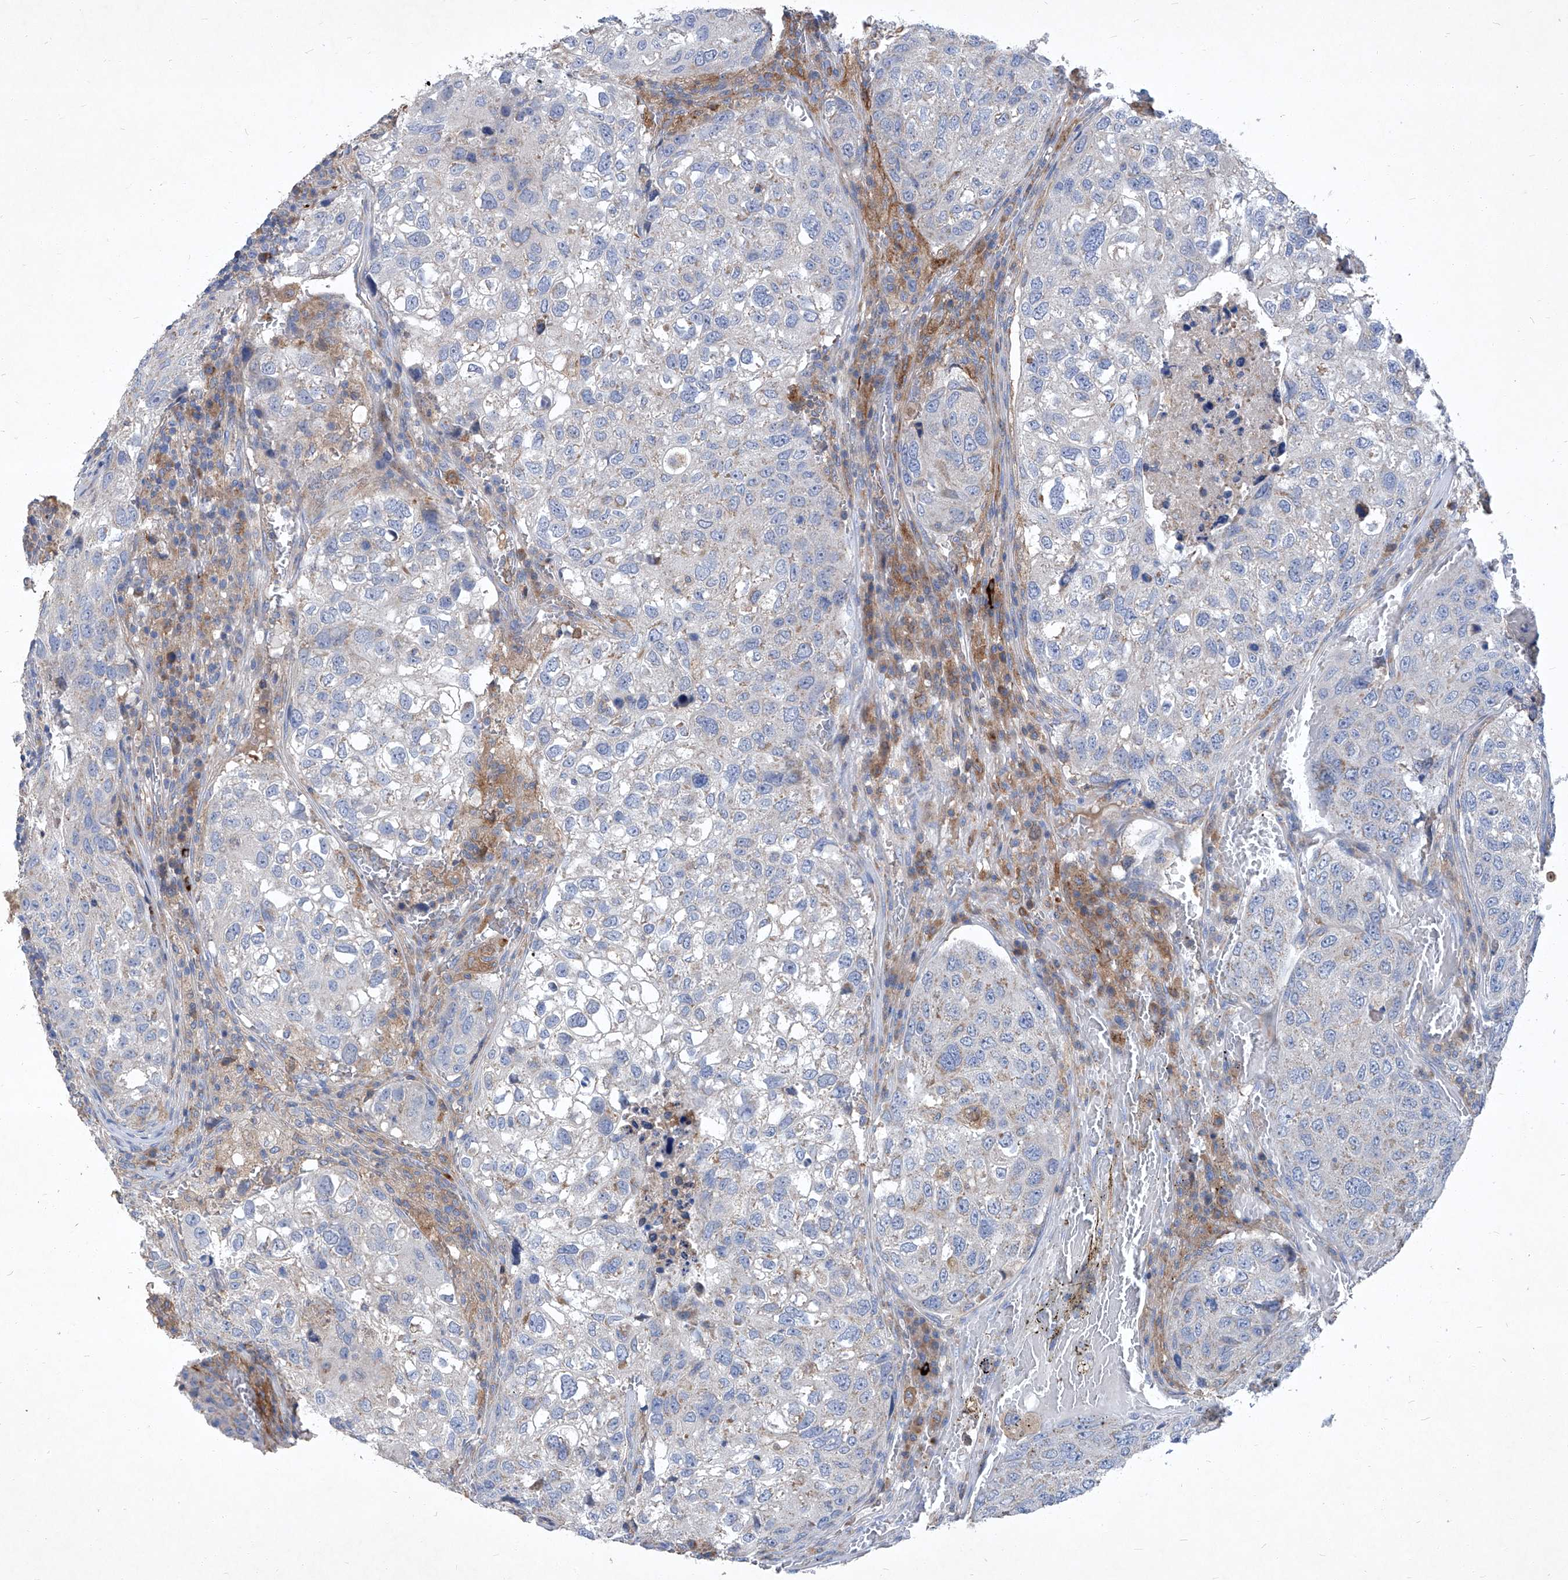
{"staining": {"intensity": "negative", "quantity": "none", "location": "none"}, "tissue": "urothelial cancer", "cell_type": "Tumor cells", "image_type": "cancer", "snomed": [{"axis": "morphology", "description": "Urothelial carcinoma, High grade"}, {"axis": "topography", "description": "Lymph node"}, {"axis": "topography", "description": "Urinary bladder"}], "caption": "An image of human high-grade urothelial carcinoma is negative for staining in tumor cells.", "gene": "EPHA8", "patient": {"sex": "male", "age": 51}}